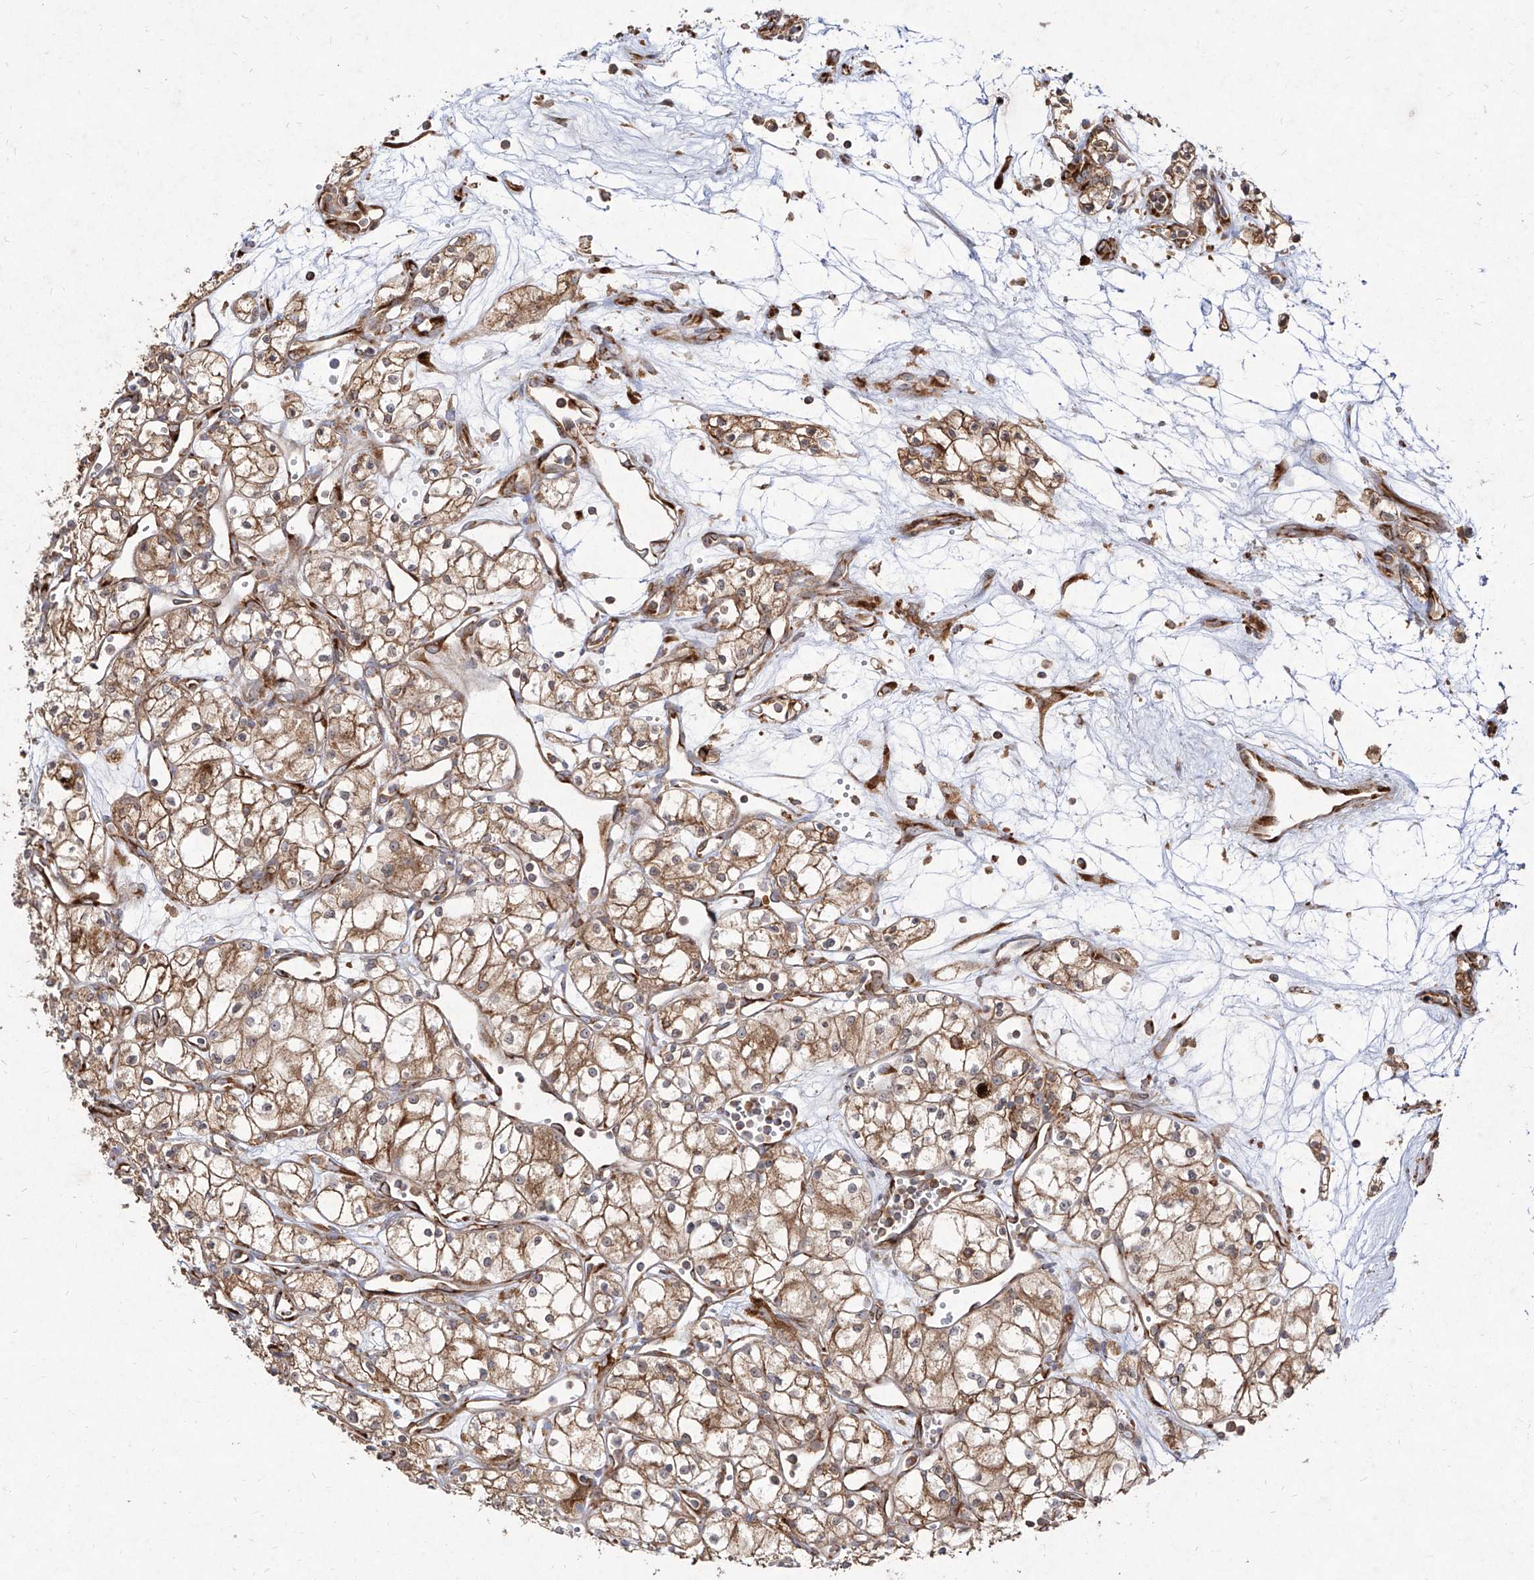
{"staining": {"intensity": "moderate", "quantity": ">75%", "location": "cytoplasmic/membranous"}, "tissue": "renal cancer", "cell_type": "Tumor cells", "image_type": "cancer", "snomed": [{"axis": "morphology", "description": "Adenocarcinoma, NOS"}, {"axis": "topography", "description": "Kidney"}], "caption": "IHC of human renal cancer (adenocarcinoma) reveals medium levels of moderate cytoplasmic/membranous expression in about >75% of tumor cells. Immunohistochemistry (ihc) stains the protein in brown and the nuclei are stained blue.", "gene": "RPS25", "patient": {"sex": "male", "age": 59}}